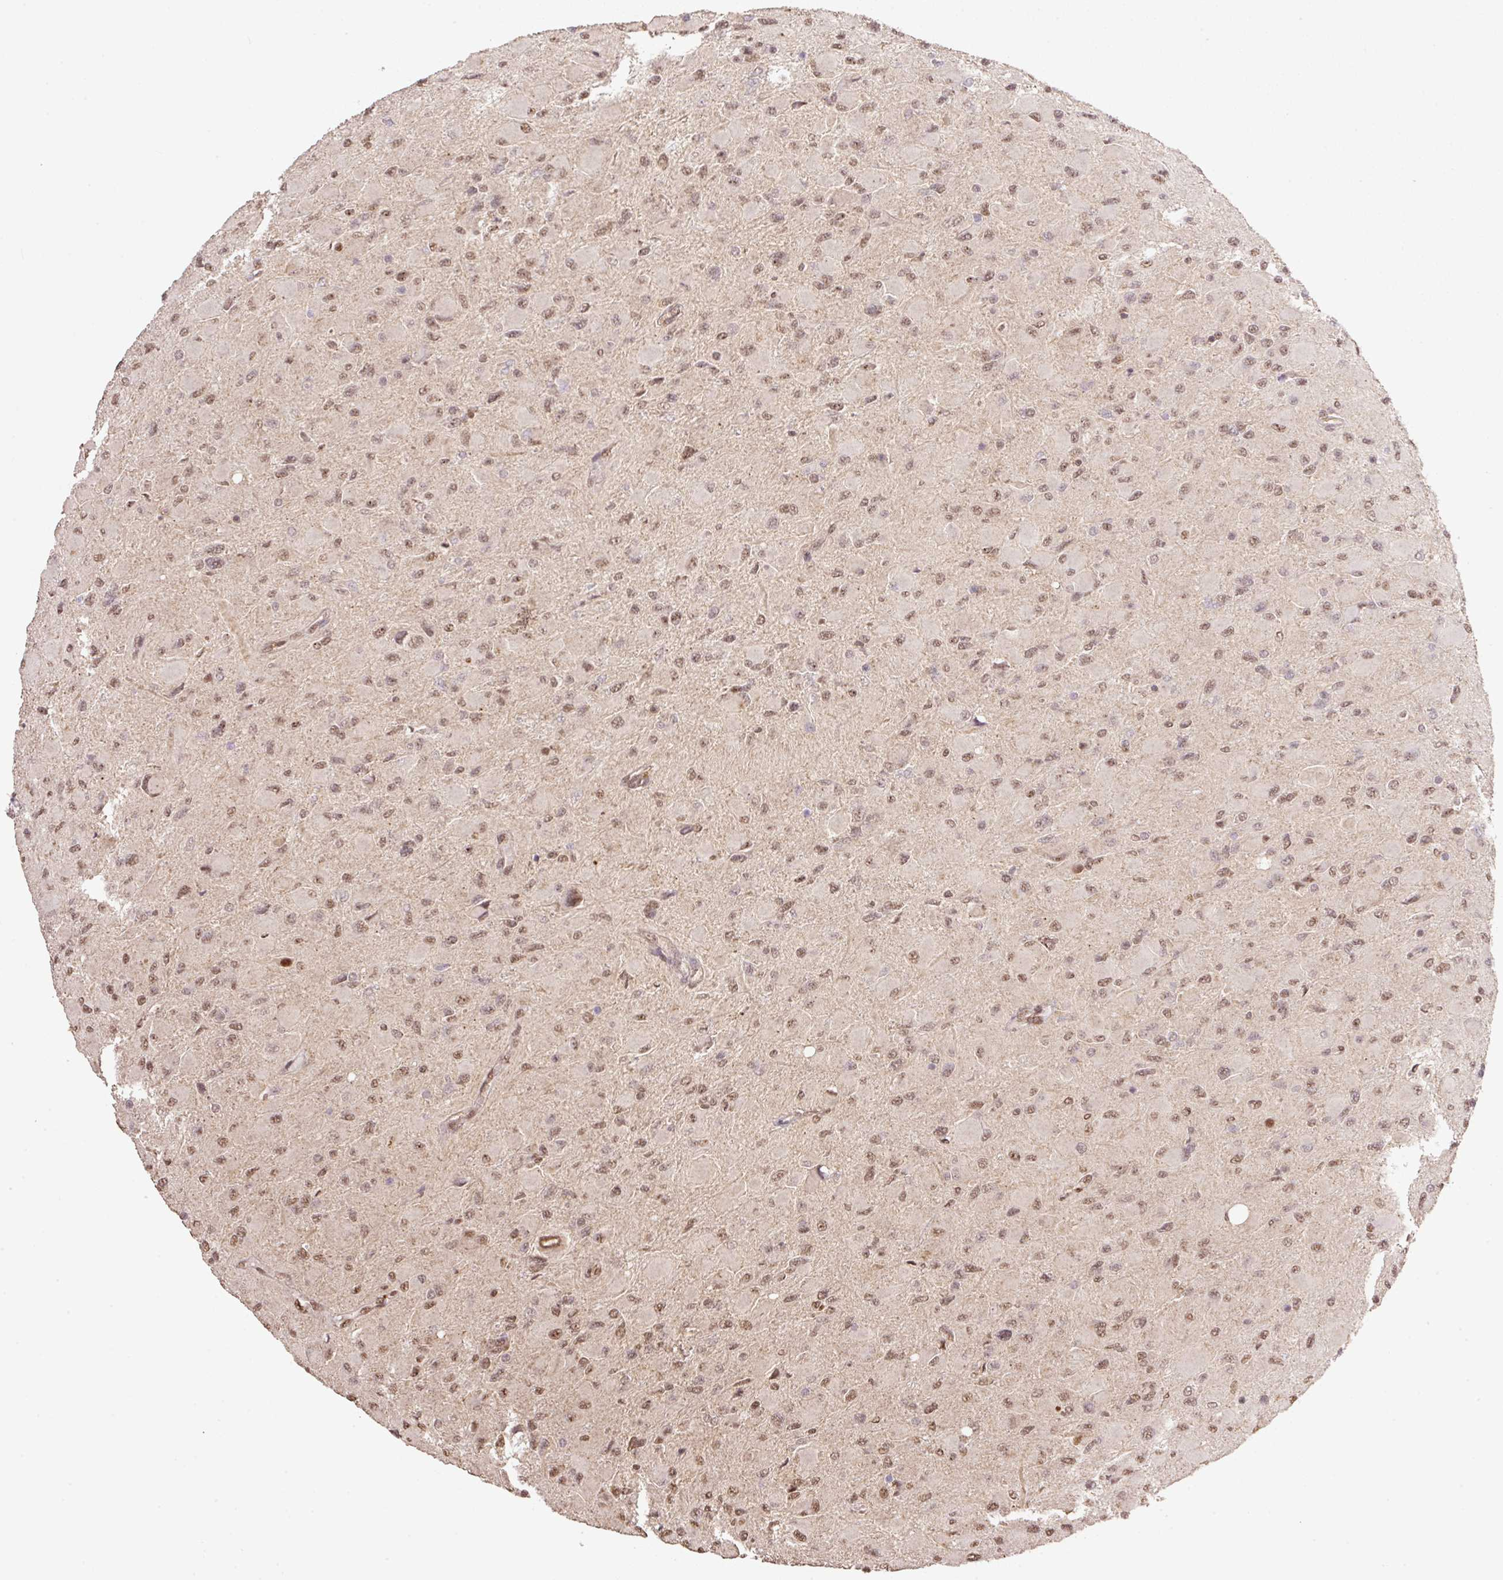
{"staining": {"intensity": "moderate", "quantity": ">75%", "location": "nuclear"}, "tissue": "glioma", "cell_type": "Tumor cells", "image_type": "cancer", "snomed": [{"axis": "morphology", "description": "Glioma, malignant, High grade"}, {"axis": "topography", "description": "Cerebral cortex"}], "caption": "Immunohistochemistry micrograph of neoplastic tissue: human malignant high-grade glioma stained using IHC demonstrates medium levels of moderate protein expression localized specifically in the nuclear of tumor cells, appearing as a nuclear brown color.", "gene": "VPS25", "patient": {"sex": "female", "age": 36}}